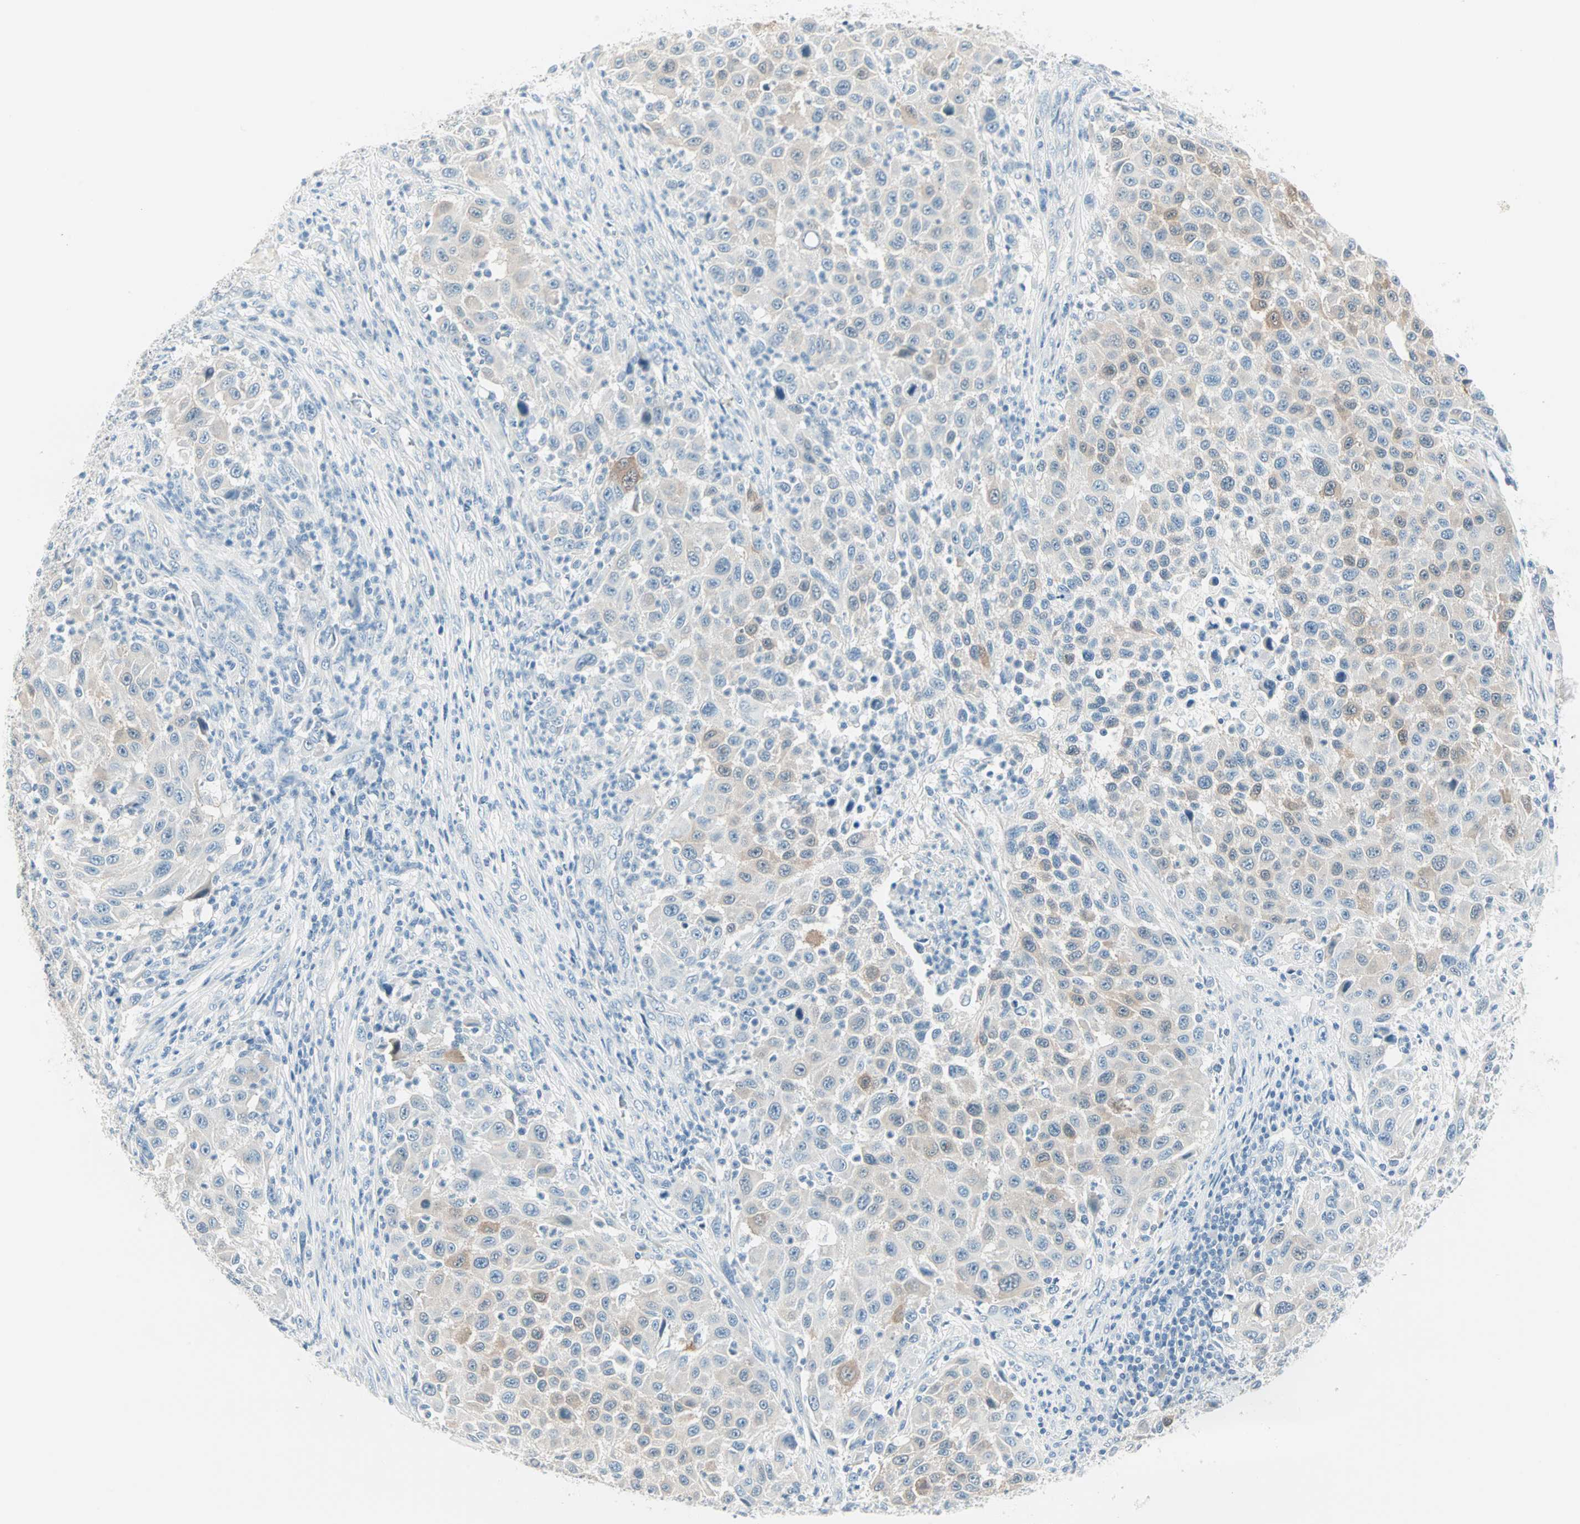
{"staining": {"intensity": "weak", "quantity": "<25%", "location": "cytoplasmic/membranous"}, "tissue": "melanoma", "cell_type": "Tumor cells", "image_type": "cancer", "snomed": [{"axis": "morphology", "description": "Malignant melanoma, Metastatic site"}, {"axis": "topography", "description": "Lymph node"}], "caption": "IHC histopathology image of neoplastic tissue: melanoma stained with DAB (3,3'-diaminobenzidine) reveals no significant protein expression in tumor cells.", "gene": "SULT1C2", "patient": {"sex": "male", "age": 61}}